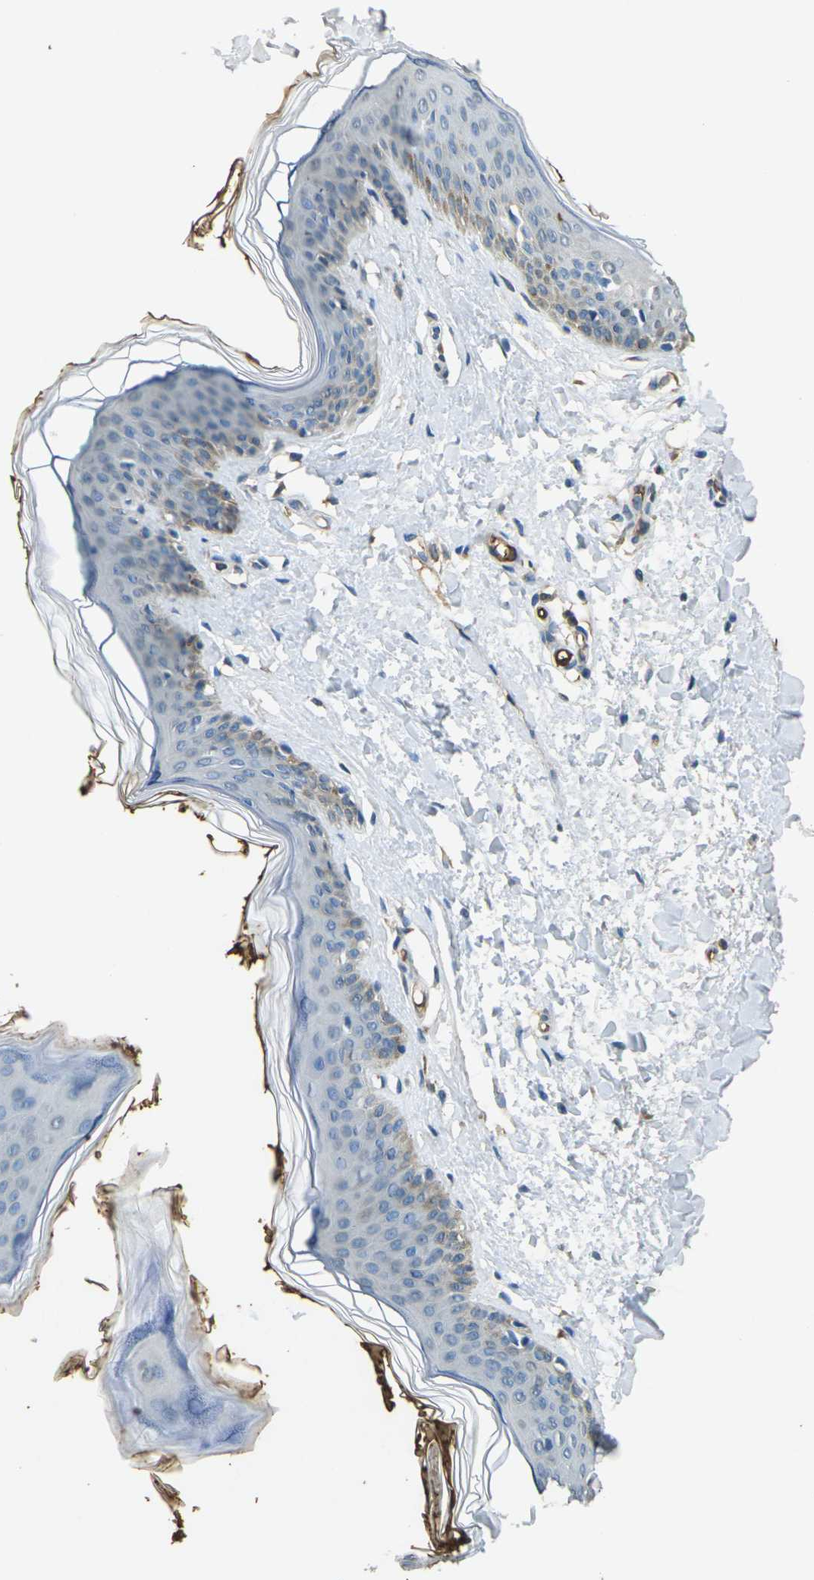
{"staining": {"intensity": "negative", "quantity": "none", "location": "none"}, "tissue": "skin", "cell_type": "Fibroblasts", "image_type": "normal", "snomed": [{"axis": "morphology", "description": "Normal tissue, NOS"}, {"axis": "topography", "description": "Skin"}], "caption": "Protein analysis of unremarkable skin demonstrates no significant positivity in fibroblasts.", "gene": "HBB", "patient": {"sex": "female", "age": 17}}